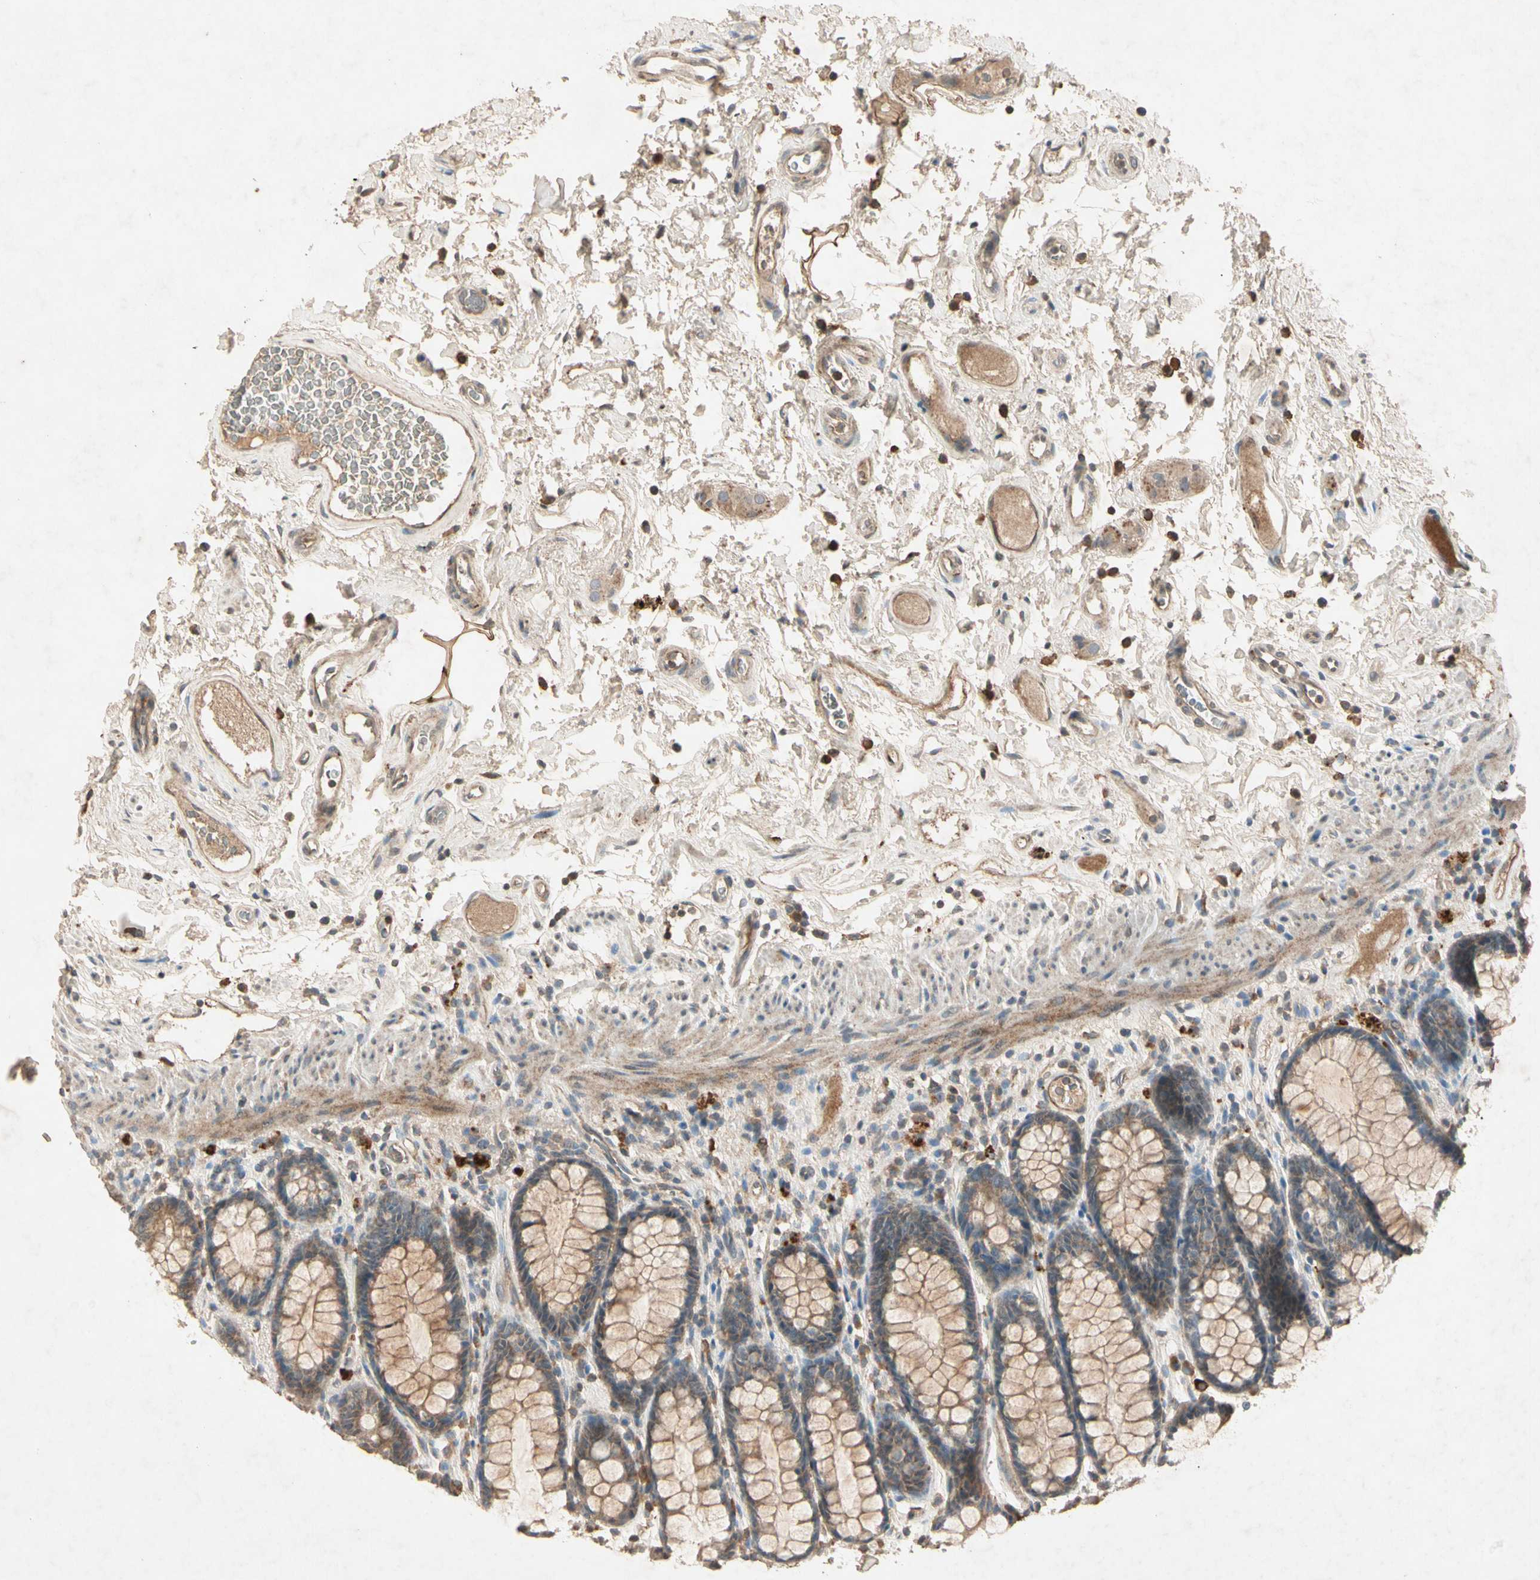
{"staining": {"intensity": "weak", "quantity": ">75%", "location": "cytoplasmic/membranous"}, "tissue": "rectum", "cell_type": "Glandular cells", "image_type": "normal", "snomed": [{"axis": "morphology", "description": "Normal tissue, NOS"}, {"axis": "topography", "description": "Rectum"}], "caption": "Protein expression analysis of normal human rectum reveals weak cytoplasmic/membranous staining in about >75% of glandular cells. (Stains: DAB (3,3'-diaminobenzidine) in brown, nuclei in blue, Microscopy: brightfield microscopy at high magnification).", "gene": "GPLD1", "patient": {"sex": "male", "age": 92}}